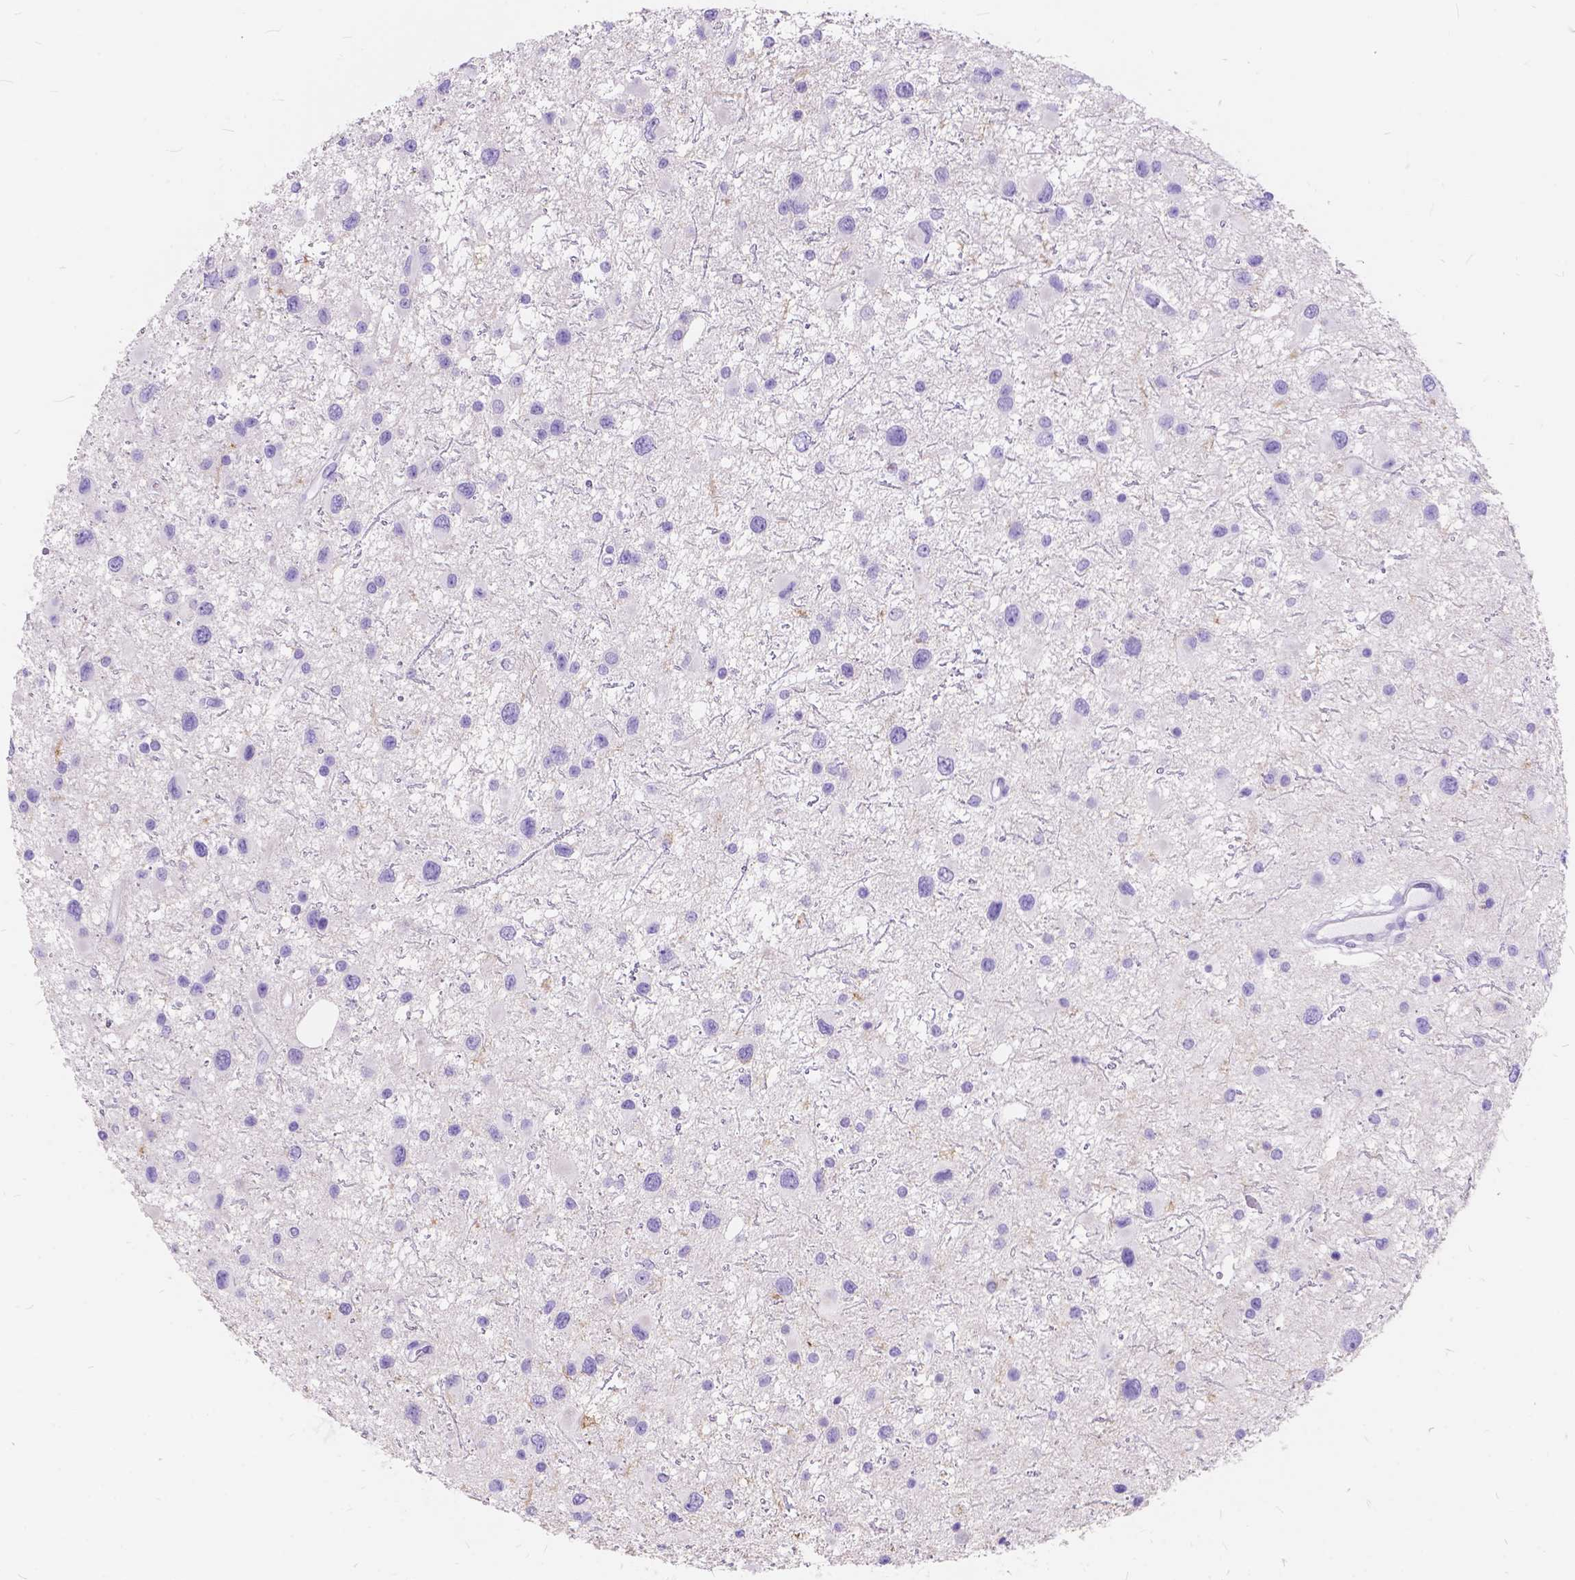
{"staining": {"intensity": "negative", "quantity": "none", "location": "none"}, "tissue": "glioma", "cell_type": "Tumor cells", "image_type": "cancer", "snomed": [{"axis": "morphology", "description": "Glioma, malignant, Low grade"}, {"axis": "topography", "description": "Brain"}], "caption": "Image shows no significant protein staining in tumor cells of malignant glioma (low-grade). (Brightfield microscopy of DAB (3,3'-diaminobenzidine) IHC at high magnification).", "gene": "FOXL2", "patient": {"sex": "female", "age": 32}}